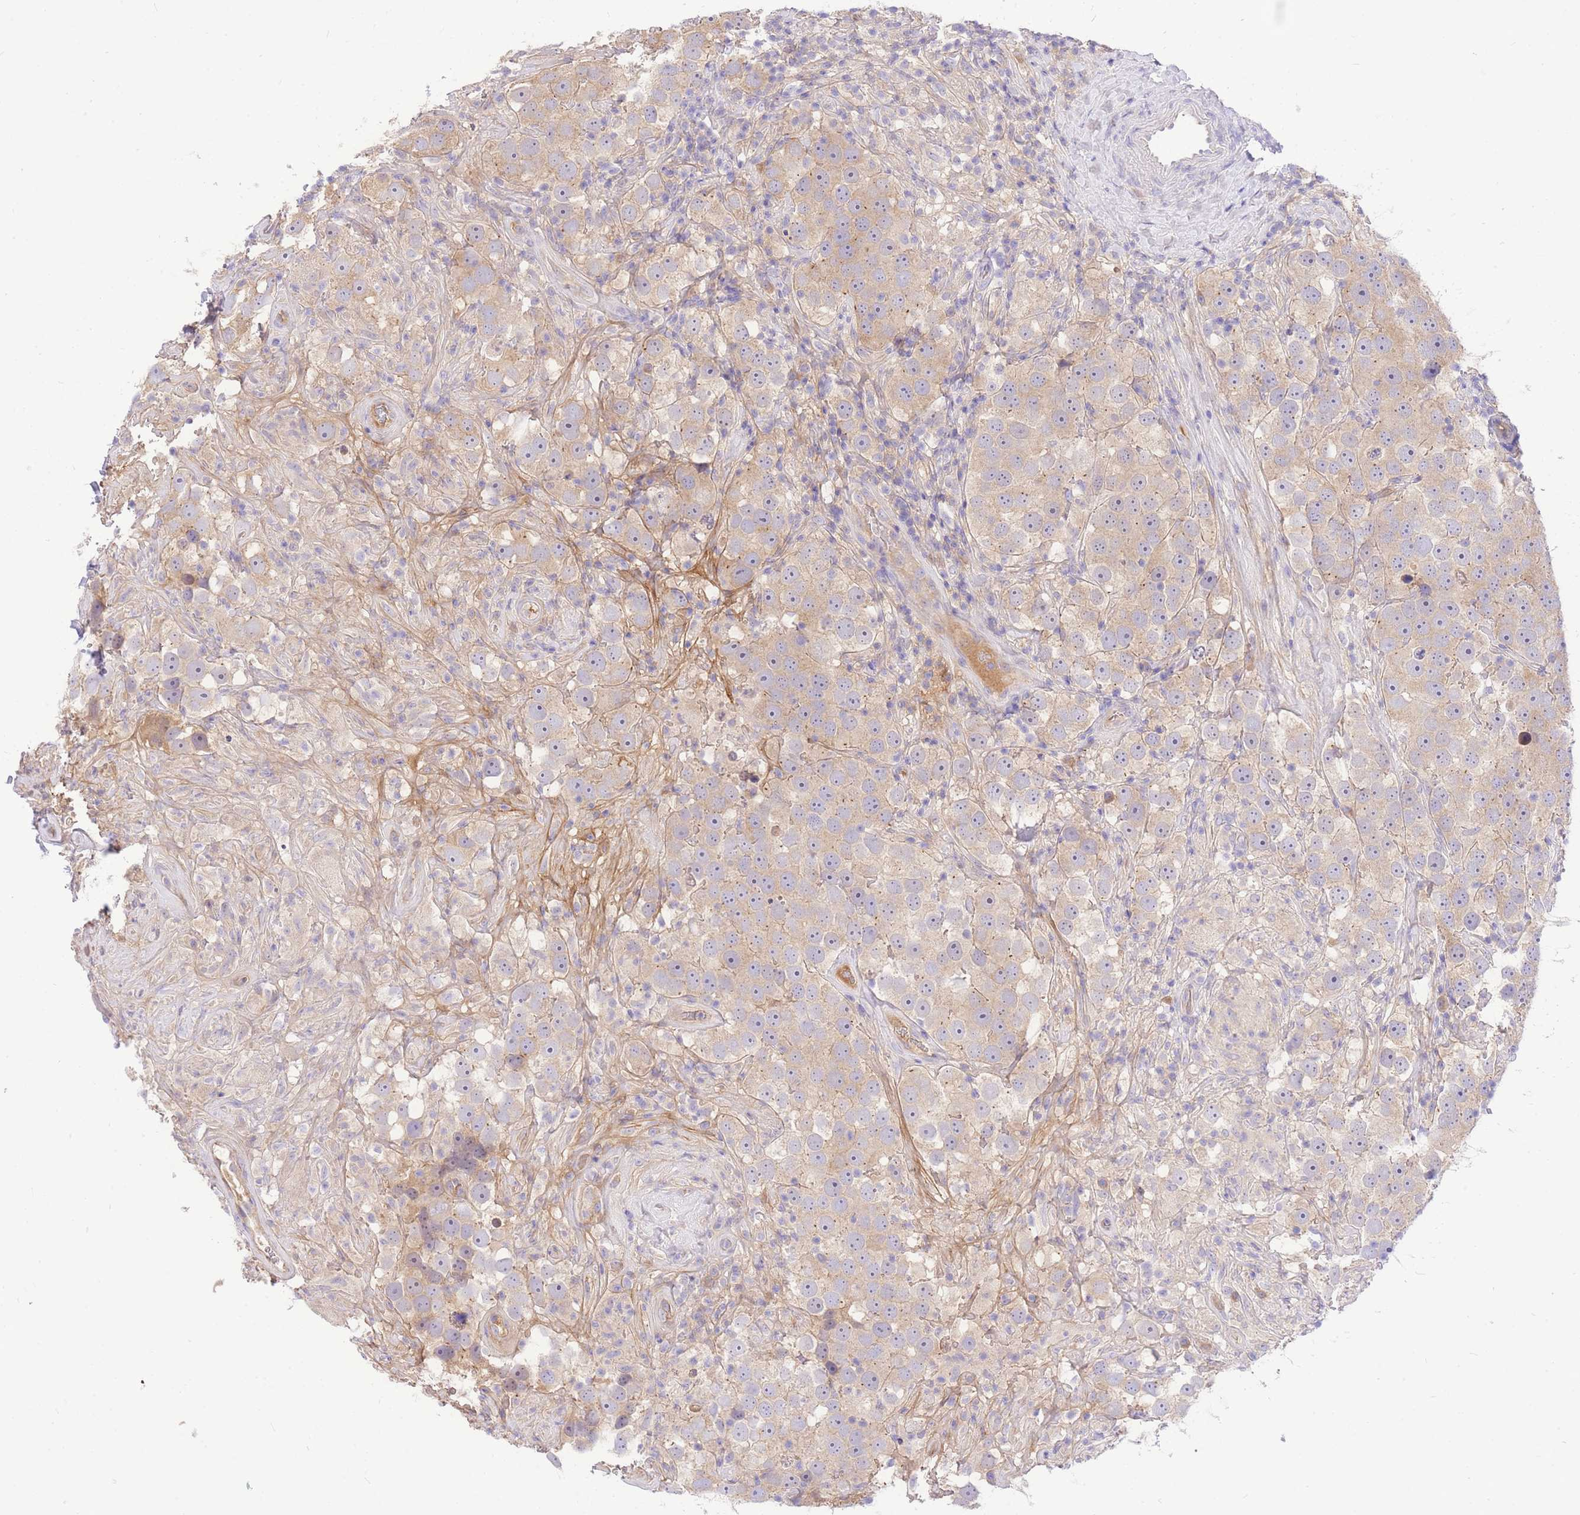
{"staining": {"intensity": "weak", "quantity": ">75%", "location": "cytoplasmic/membranous"}, "tissue": "testis cancer", "cell_type": "Tumor cells", "image_type": "cancer", "snomed": [{"axis": "morphology", "description": "Seminoma, NOS"}, {"axis": "topography", "description": "Testis"}], "caption": "DAB immunohistochemical staining of seminoma (testis) reveals weak cytoplasmic/membranous protein staining in approximately >75% of tumor cells.", "gene": "LIPH", "patient": {"sex": "male", "age": 49}}